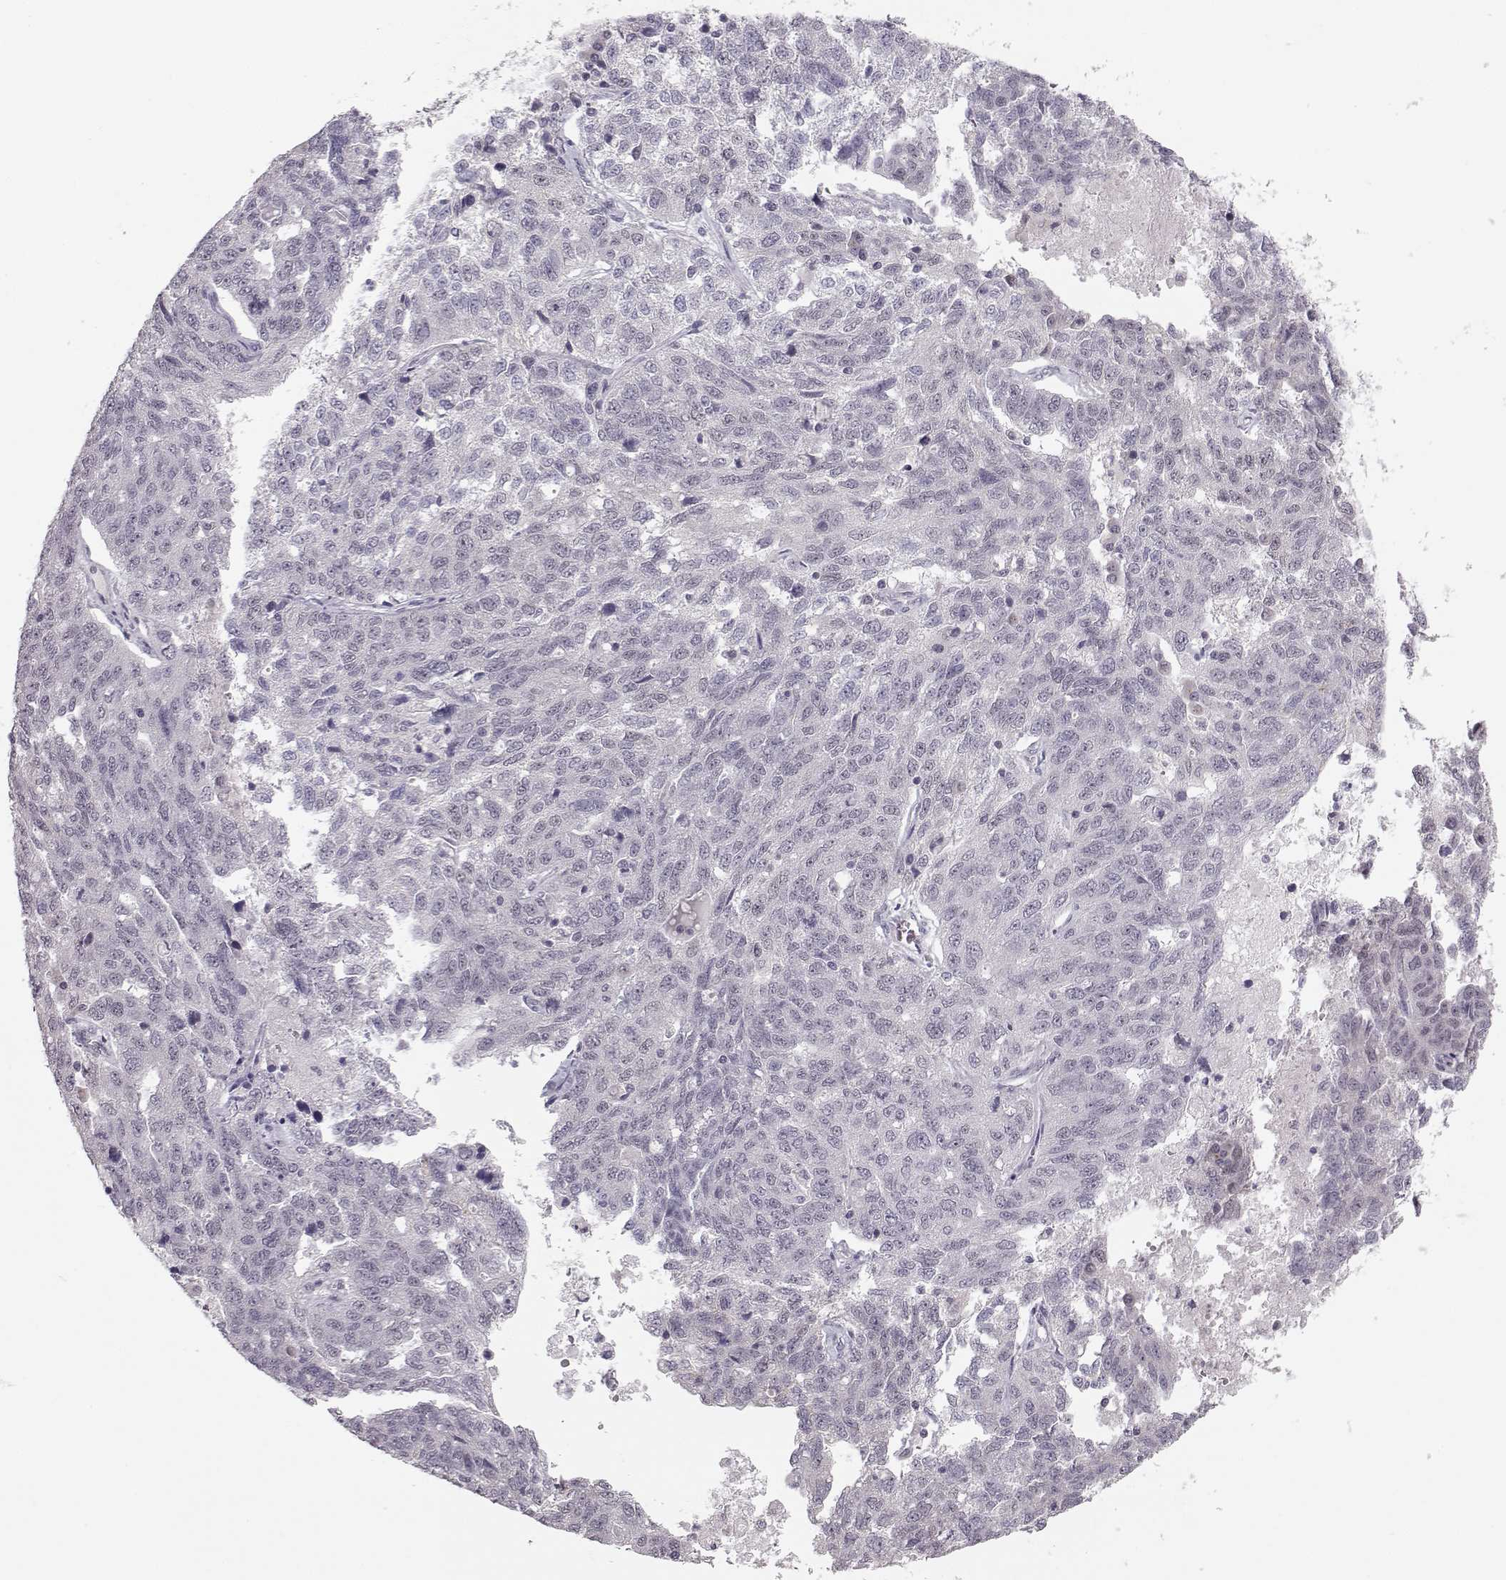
{"staining": {"intensity": "negative", "quantity": "none", "location": "none"}, "tissue": "ovarian cancer", "cell_type": "Tumor cells", "image_type": "cancer", "snomed": [{"axis": "morphology", "description": "Cystadenocarcinoma, serous, NOS"}, {"axis": "topography", "description": "Ovary"}], "caption": "The micrograph shows no significant staining in tumor cells of serous cystadenocarcinoma (ovarian). The staining was performed using DAB to visualize the protein expression in brown, while the nuclei were stained in blue with hematoxylin (Magnification: 20x).", "gene": "KIF13B", "patient": {"sex": "female", "age": 71}}